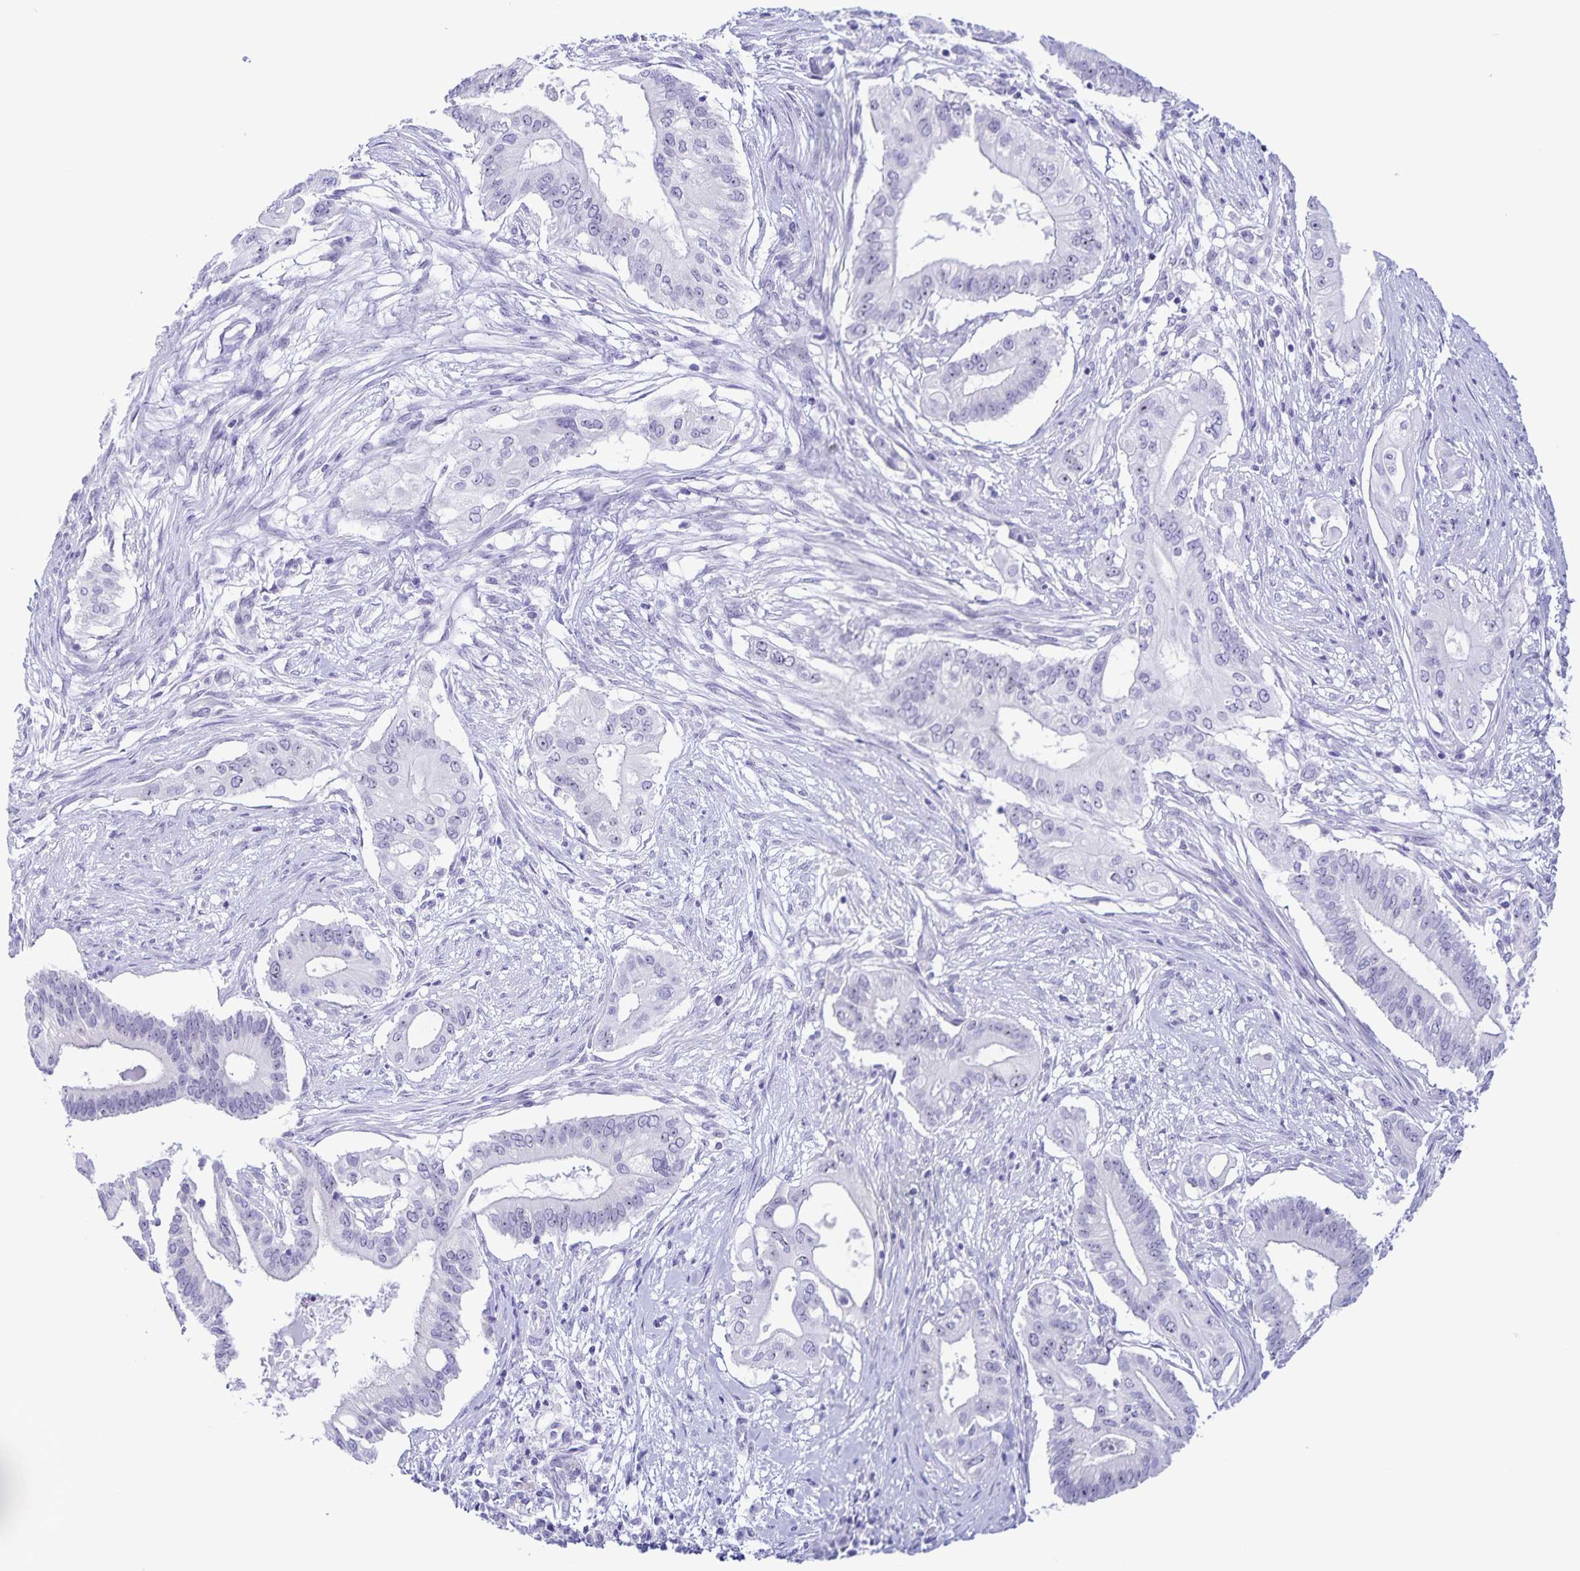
{"staining": {"intensity": "negative", "quantity": "none", "location": "none"}, "tissue": "pancreatic cancer", "cell_type": "Tumor cells", "image_type": "cancer", "snomed": [{"axis": "morphology", "description": "Adenocarcinoma, NOS"}, {"axis": "topography", "description": "Pancreas"}], "caption": "IHC of pancreatic cancer displays no staining in tumor cells.", "gene": "FAM170A", "patient": {"sex": "female", "age": 68}}